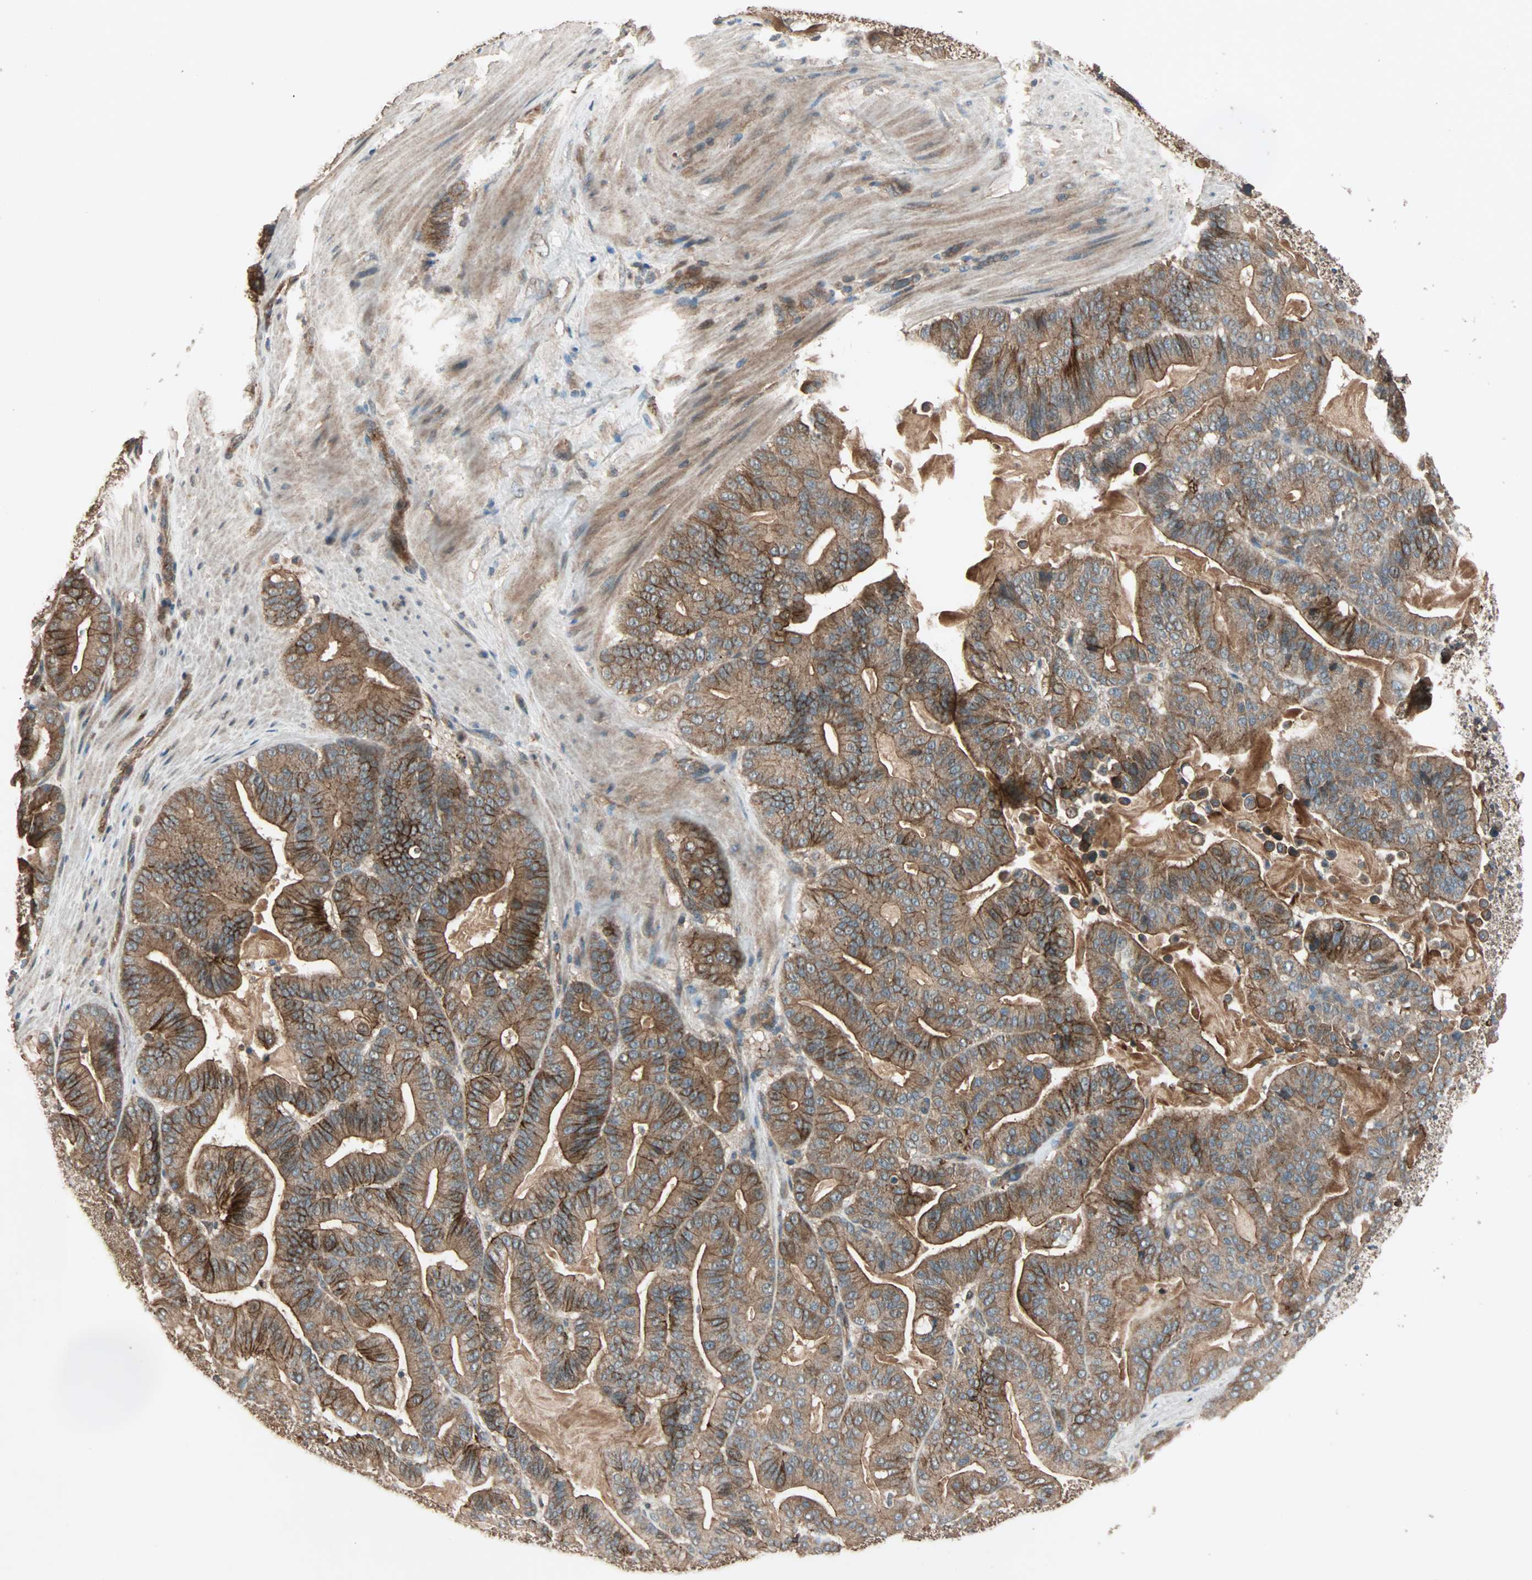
{"staining": {"intensity": "moderate", "quantity": ">75%", "location": "cytoplasmic/membranous"}, "tissue": "pancreatic cancer", "cell_type": "Tumor cells", "image_type": "cancer", "snomed": [{"axis": "morphology", "description": "Adenocarcinoma, NOS"}, {"axis": "topography", "description": "Pancreas"}], "caption": "DAB immunohistochemical staining of human pancreatic cancer (adenocarcinoma) exhibits moderate cytoplasmic/membranous protein staining in about >75% of tumor cells. (DAB IHC with brightfield microscopy, high magnification).", "gene": "MAP3K21", "patient": {"sex": "male", "age": 63}}